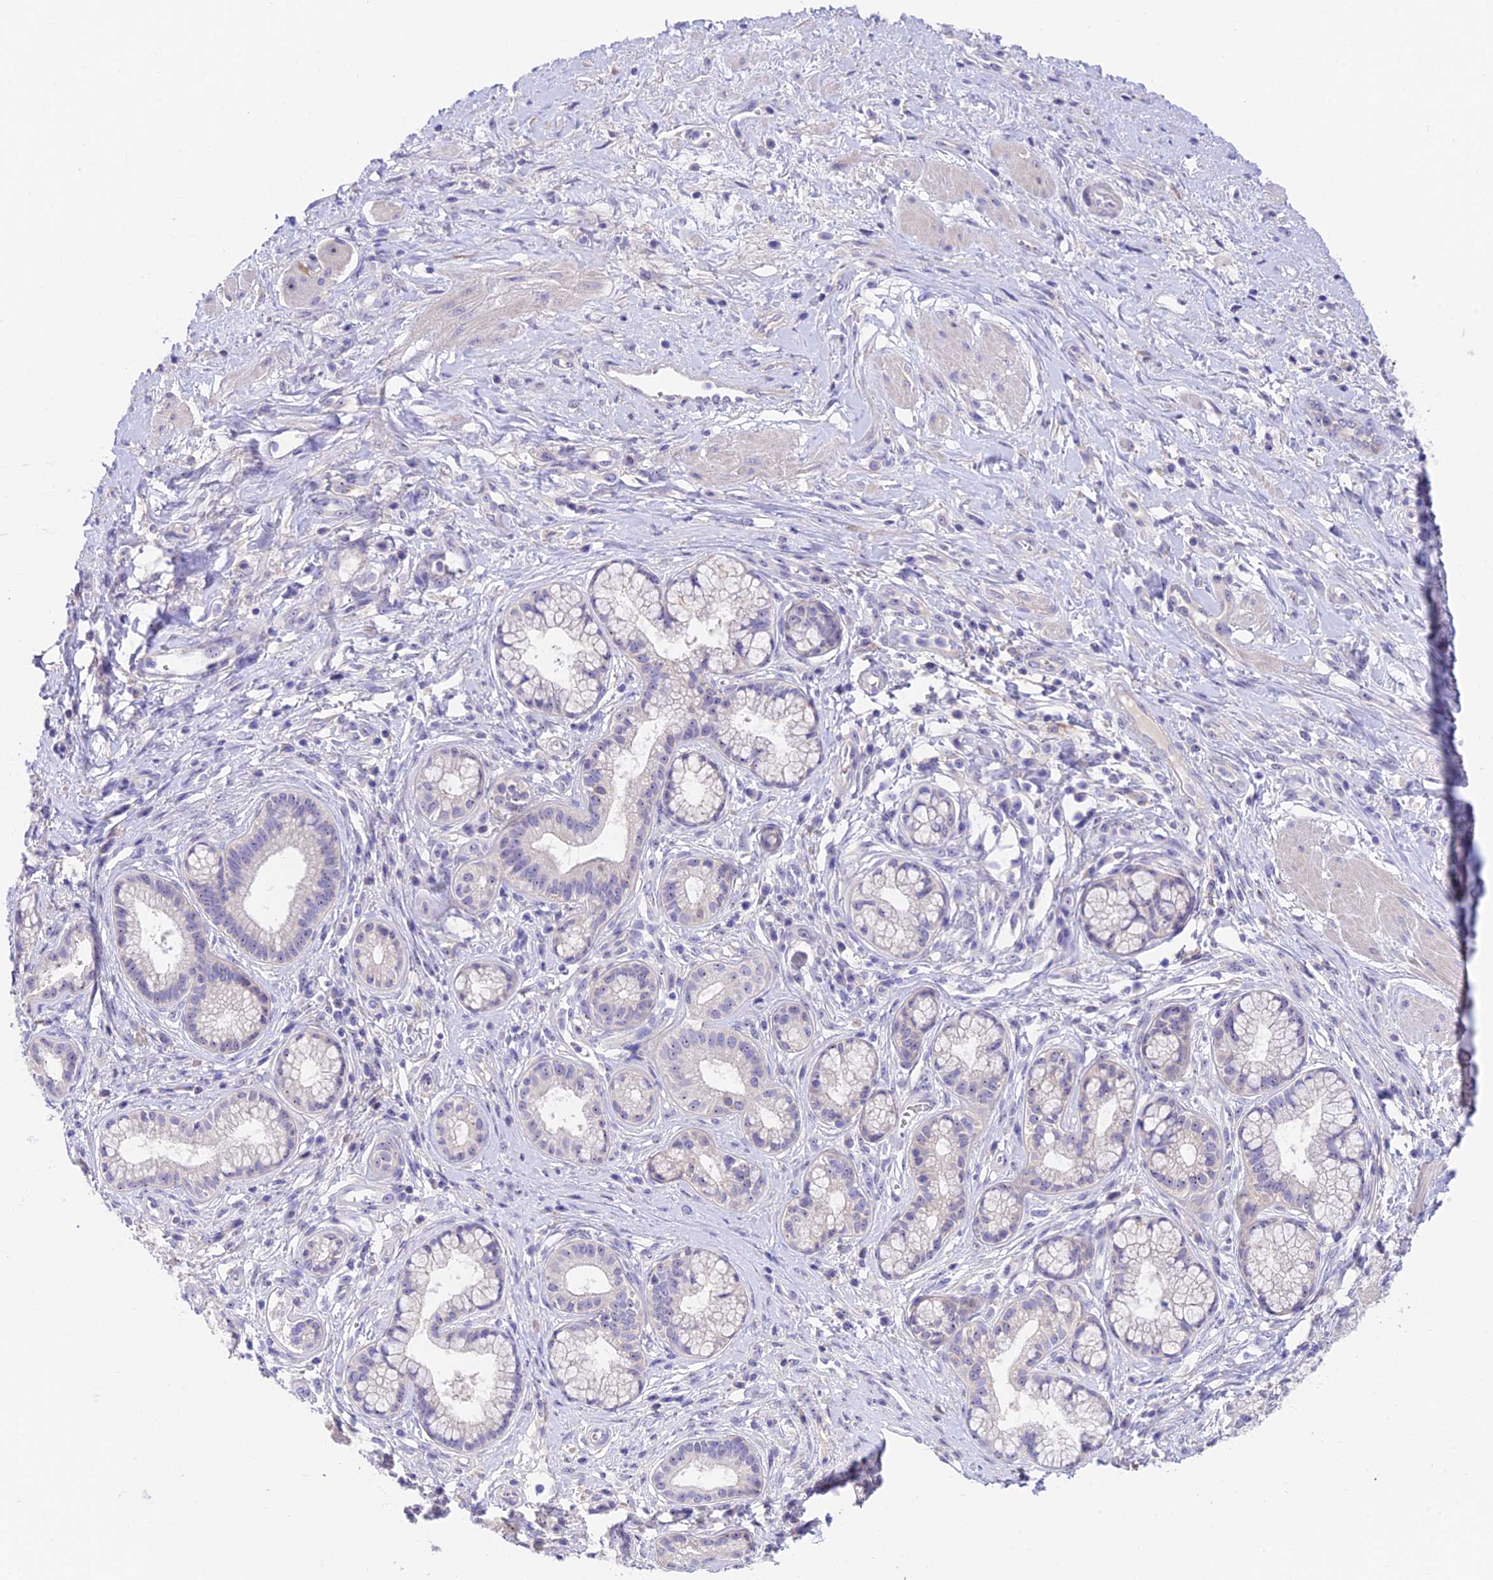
{"staining": {"intensity": "weak", "quantity": "<25%", "location": "cytoplasmic/membranous"}, "tissue": "pancreatic cancer", "cell_type": "Tumor cells", "image_type": "cancer", "snomed": [{"axis": "morphology", "description": "Adenocarcinoma, NOS"}, {"axis": "topography", "description": "Pancreas"}], "caption": "Tumor cells show no significant staining in adenocarcinoma (pancreatic).", "gene": "DUSP29", "patient": {"sex": "male", "age": 72}}